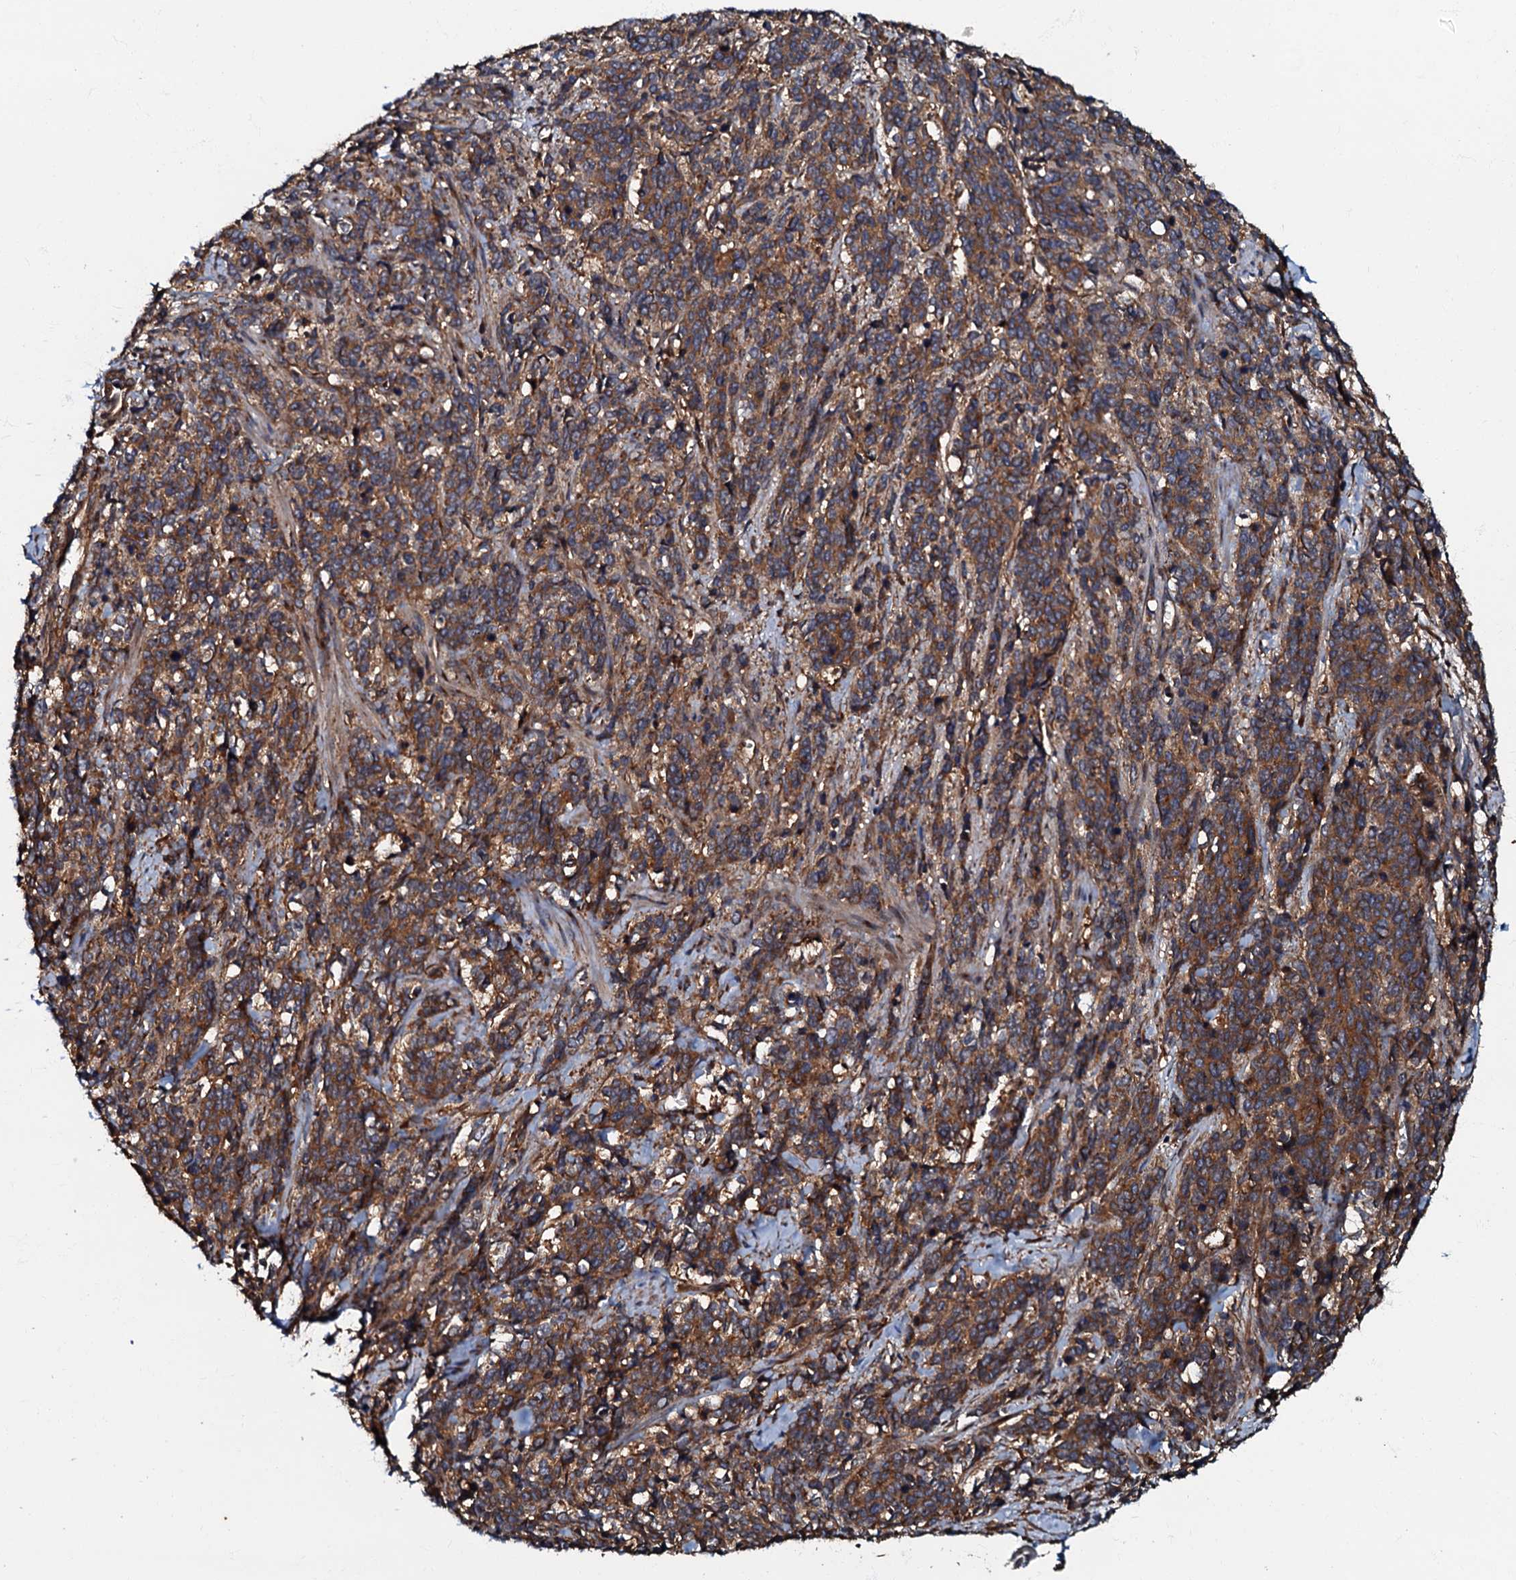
{"staining": {"intensity": "moderate", "quantity": ">75%", "location": "cytoplasmic/membranous"}, "tissue": "cervical cancer", "cell_type": "Tumor cells", "image_type": "cancer", "snomed": [{"axis": "morphology", "description": "Squamous cell carcinoma, NOS"}, {"axis": "topography", "description": "Cervix"}], "caption": "The photomicrograph reveals a brown stain indicating the presence of a protein in the cytoplasmic/membranous of tumor cells in cervical squamous cell carcinoma. Nuclei are stained in blue.", "gene": "BLOC1S6", "patient": {"sex": "female", "age": 60}}